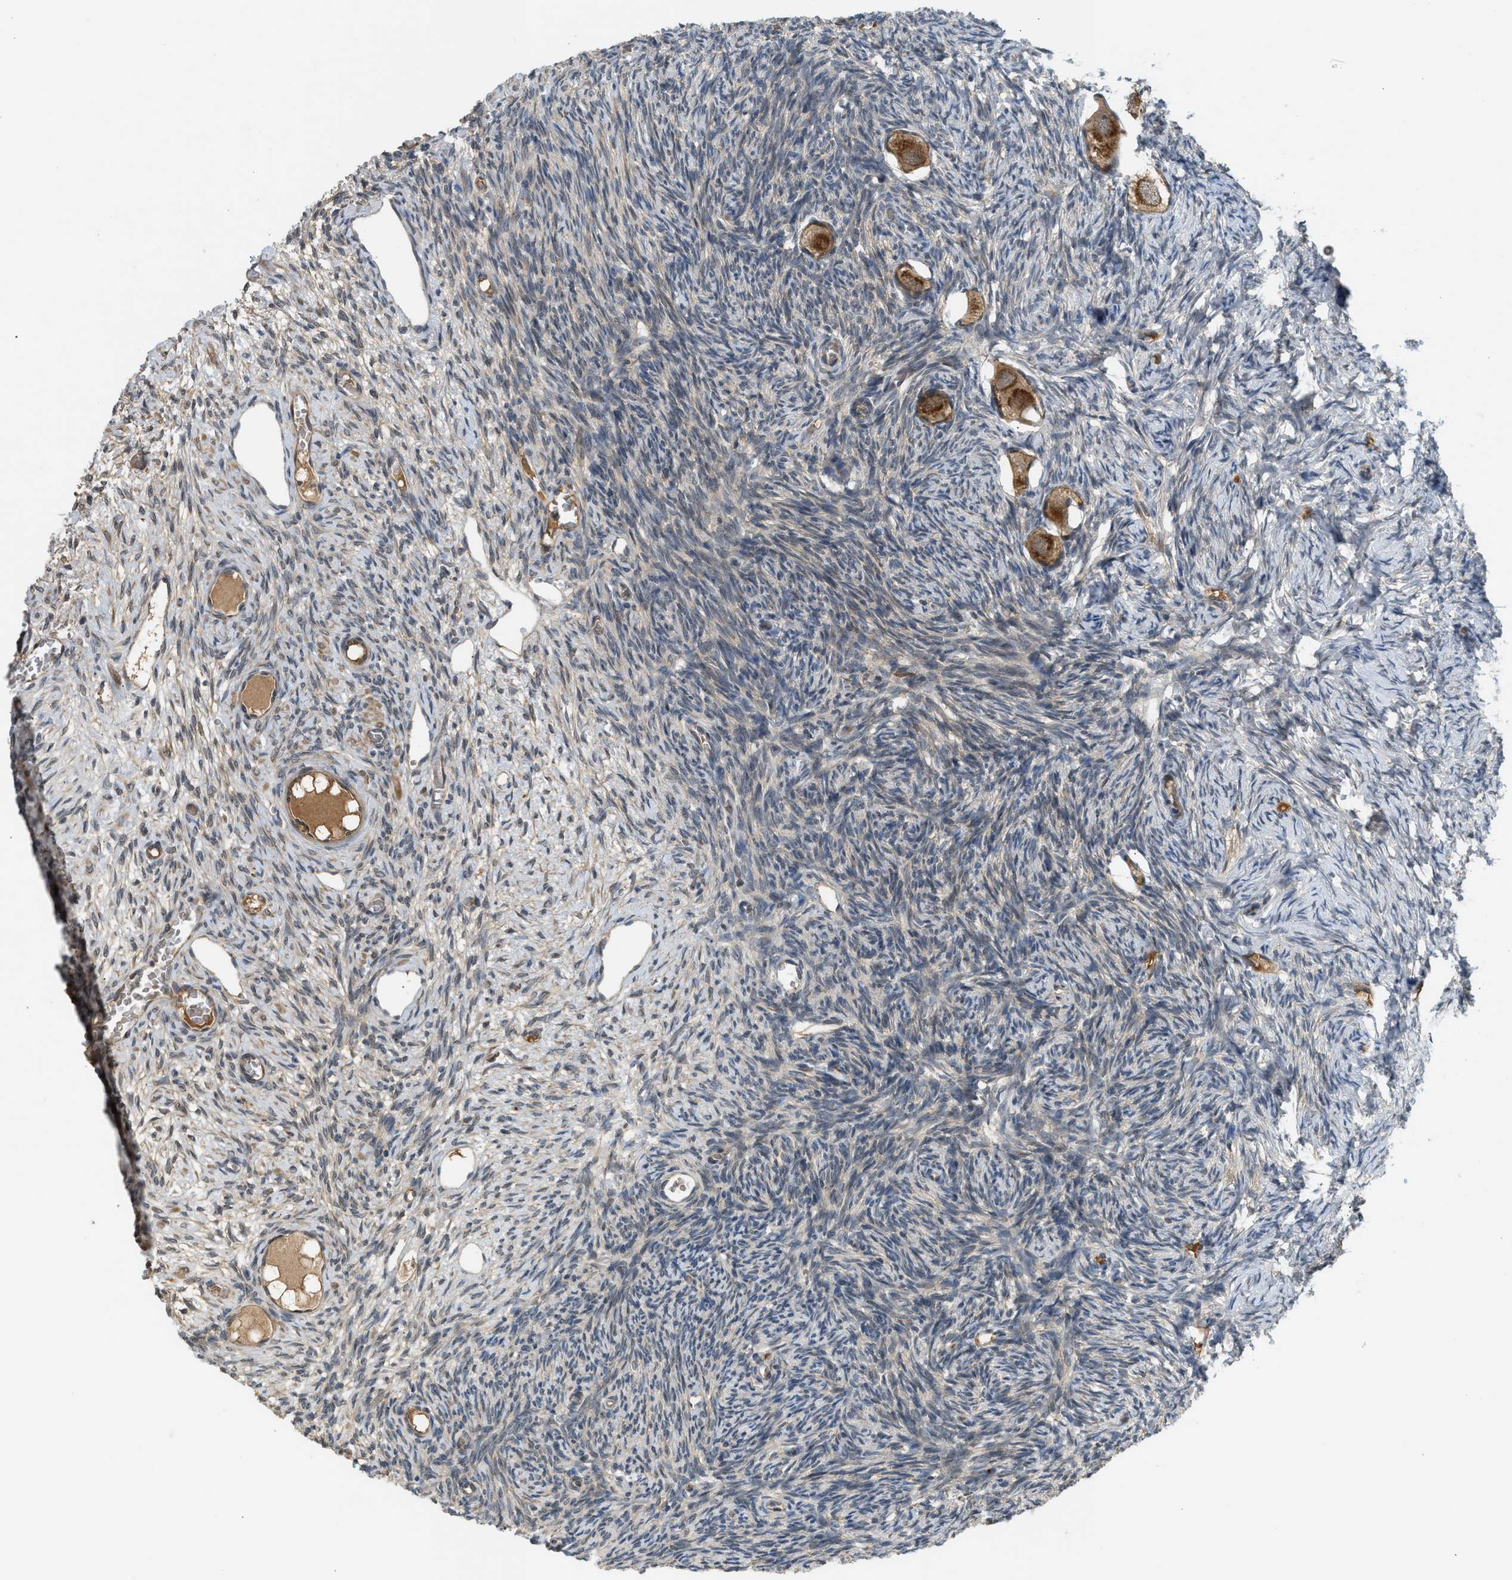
{"staining": {"intensity": "moderate", "quantity": ">75%", "location": "cytoplasmic/membranous"}, "tissue": "ovary", "cell_type": "Follicle cells", "image_type": "normal", "snomed": [{"axis": "morphology", "description": "Normal tissue, NOS"}, {"axis": "topography", "description": "Ovary"}], "caption": "Protein expression analysis of normal ovary shows moderate cytoplasmic/membranous positivity in approximately >75% of follicle cells.", "gene": "ADCY8", "patient": {"sex": "female", "age": 27}}